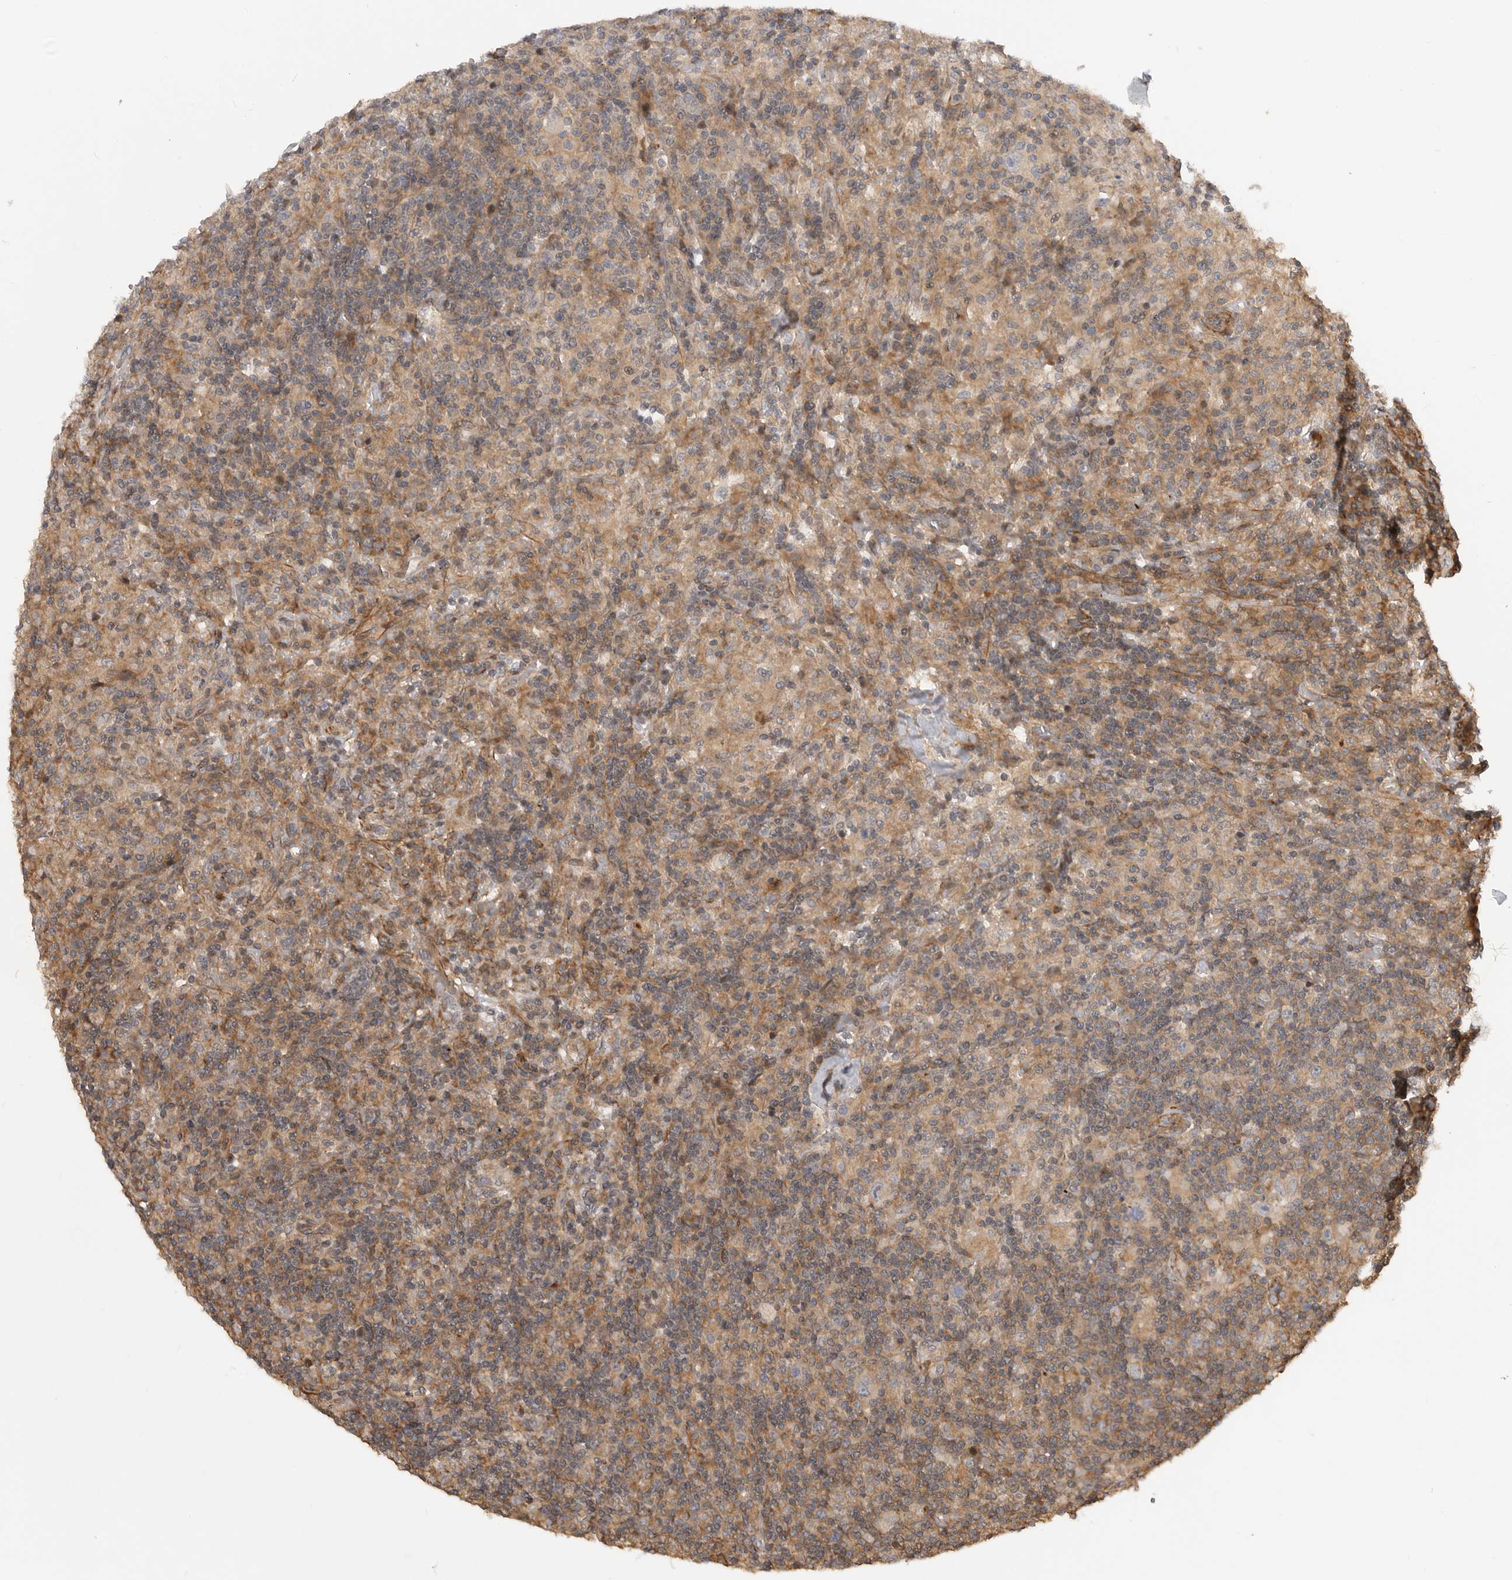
{"staining": {"intensity": "weak", "quantity": "<25%", "location": "cytoplasmic/membranous"}, "tissue": "lymphoma", "cell_type": "Tumor cells", "image_type": "cancer", "snomed": [{"axis": "morphology", "description": "Hodgkin's disease, NOS"}, {"axis": "topography", "description": "Lymph node"}], "caption": "IHC micrograph of neoplastic tissue: Hodgkin's disease stained with DAB exhibits no significant protein positivity in tumor cells.", "gene": "TRIM56", "patient": {"sex": "male", "age": 70}}